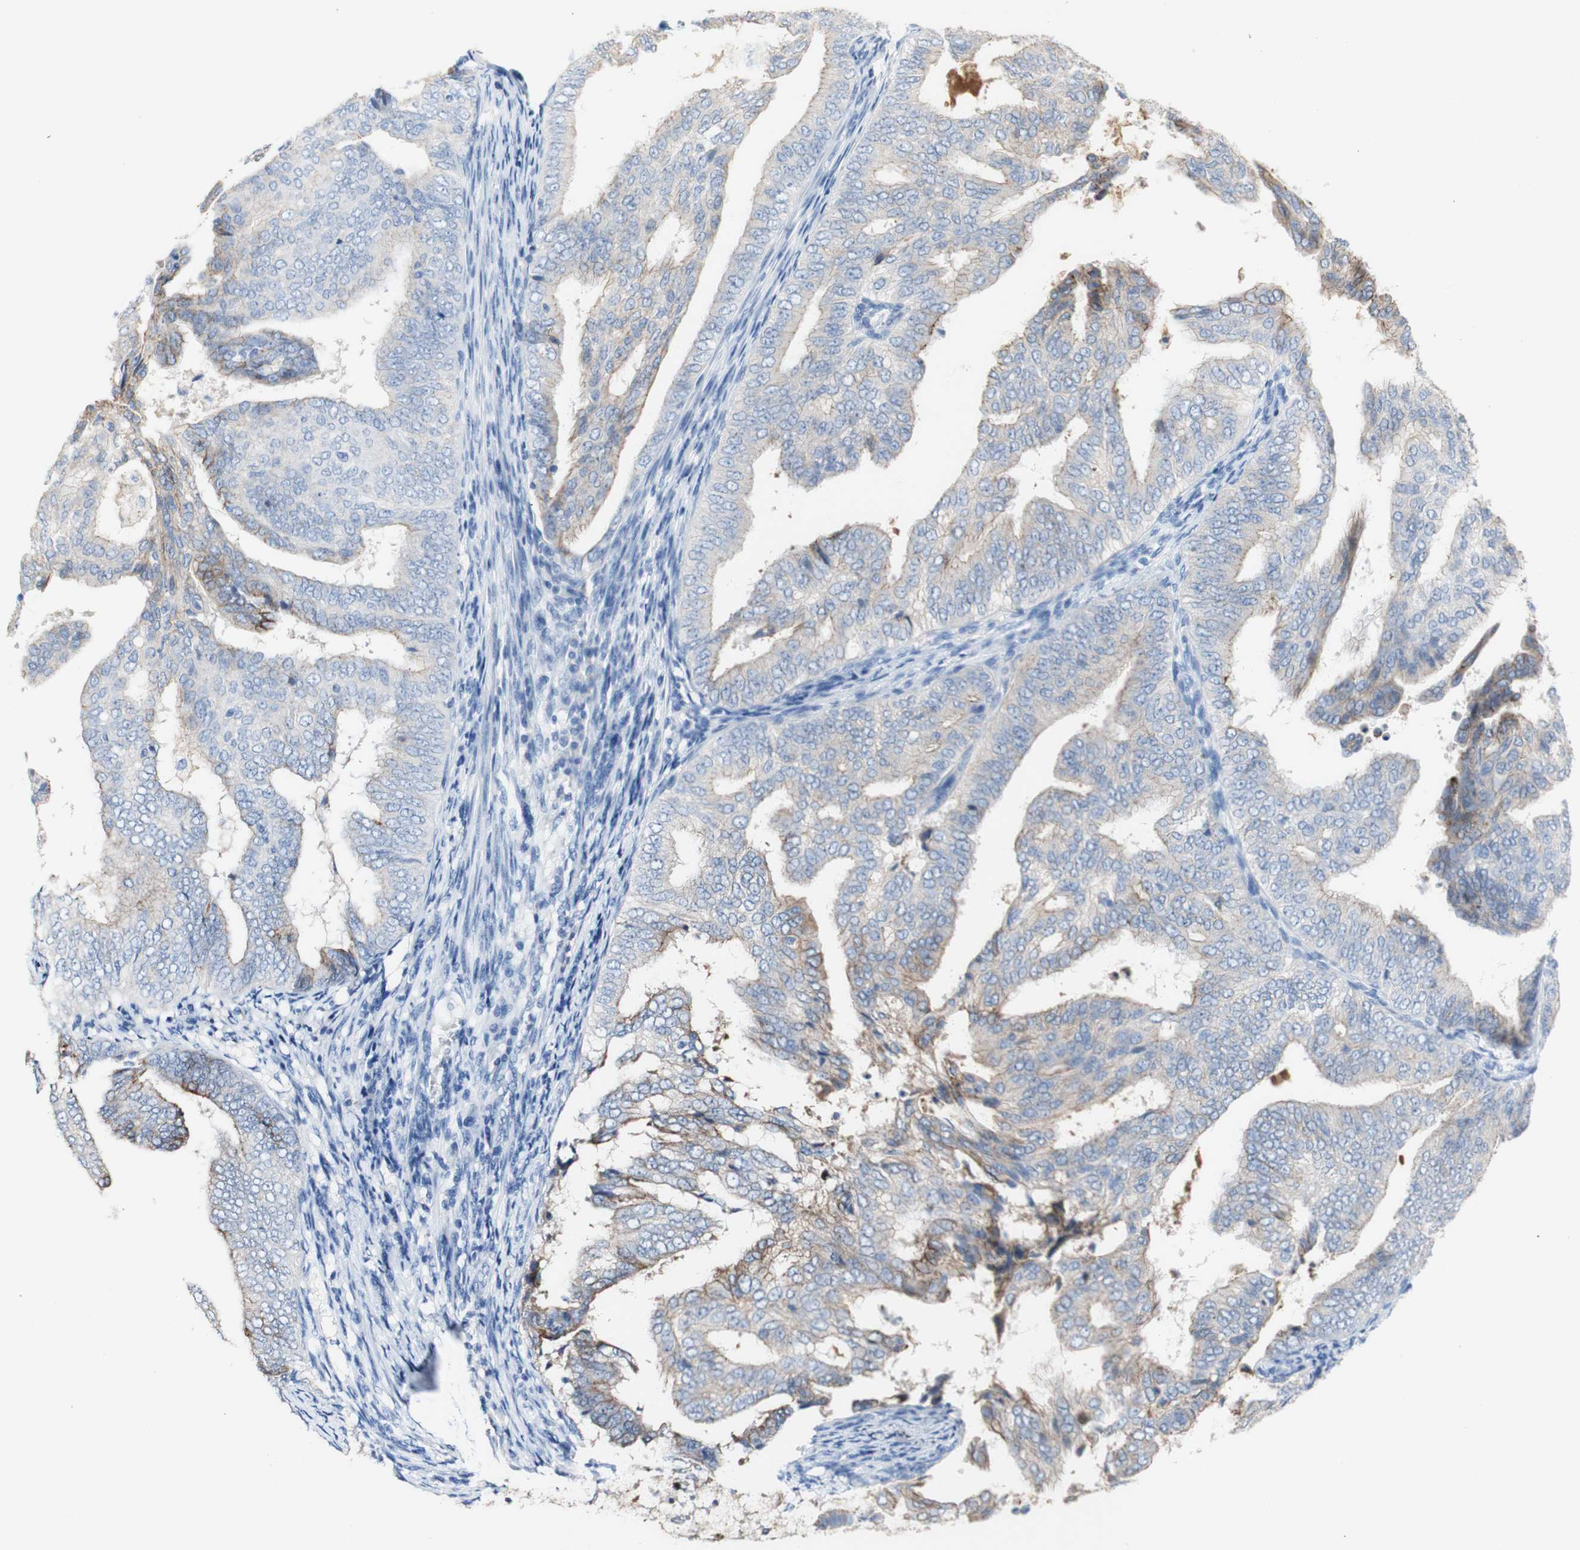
{"staining": {"intensity": "moderate", "quantity": "25%-75%", "location": "cytoplasmic/membranous"}, "tissue": "endometrial cancer", "cell_type": "Tumor cells", "image_type": "cancer", "snomed": [{"axis": "morphology", "description": "Adenocarcinoma, NOS"}, {"axis": "topography", "description": "Endometrium"}], "caption": "This photomicrograph reveals IHC staining of human endometrial adenocarcinoma, with medium moderate cytoplasmic/membranous positivity in approximately 25%-75% of tumor cells.", "gene": "DSC2", "patient": {"sex": "female", "age": 58}}